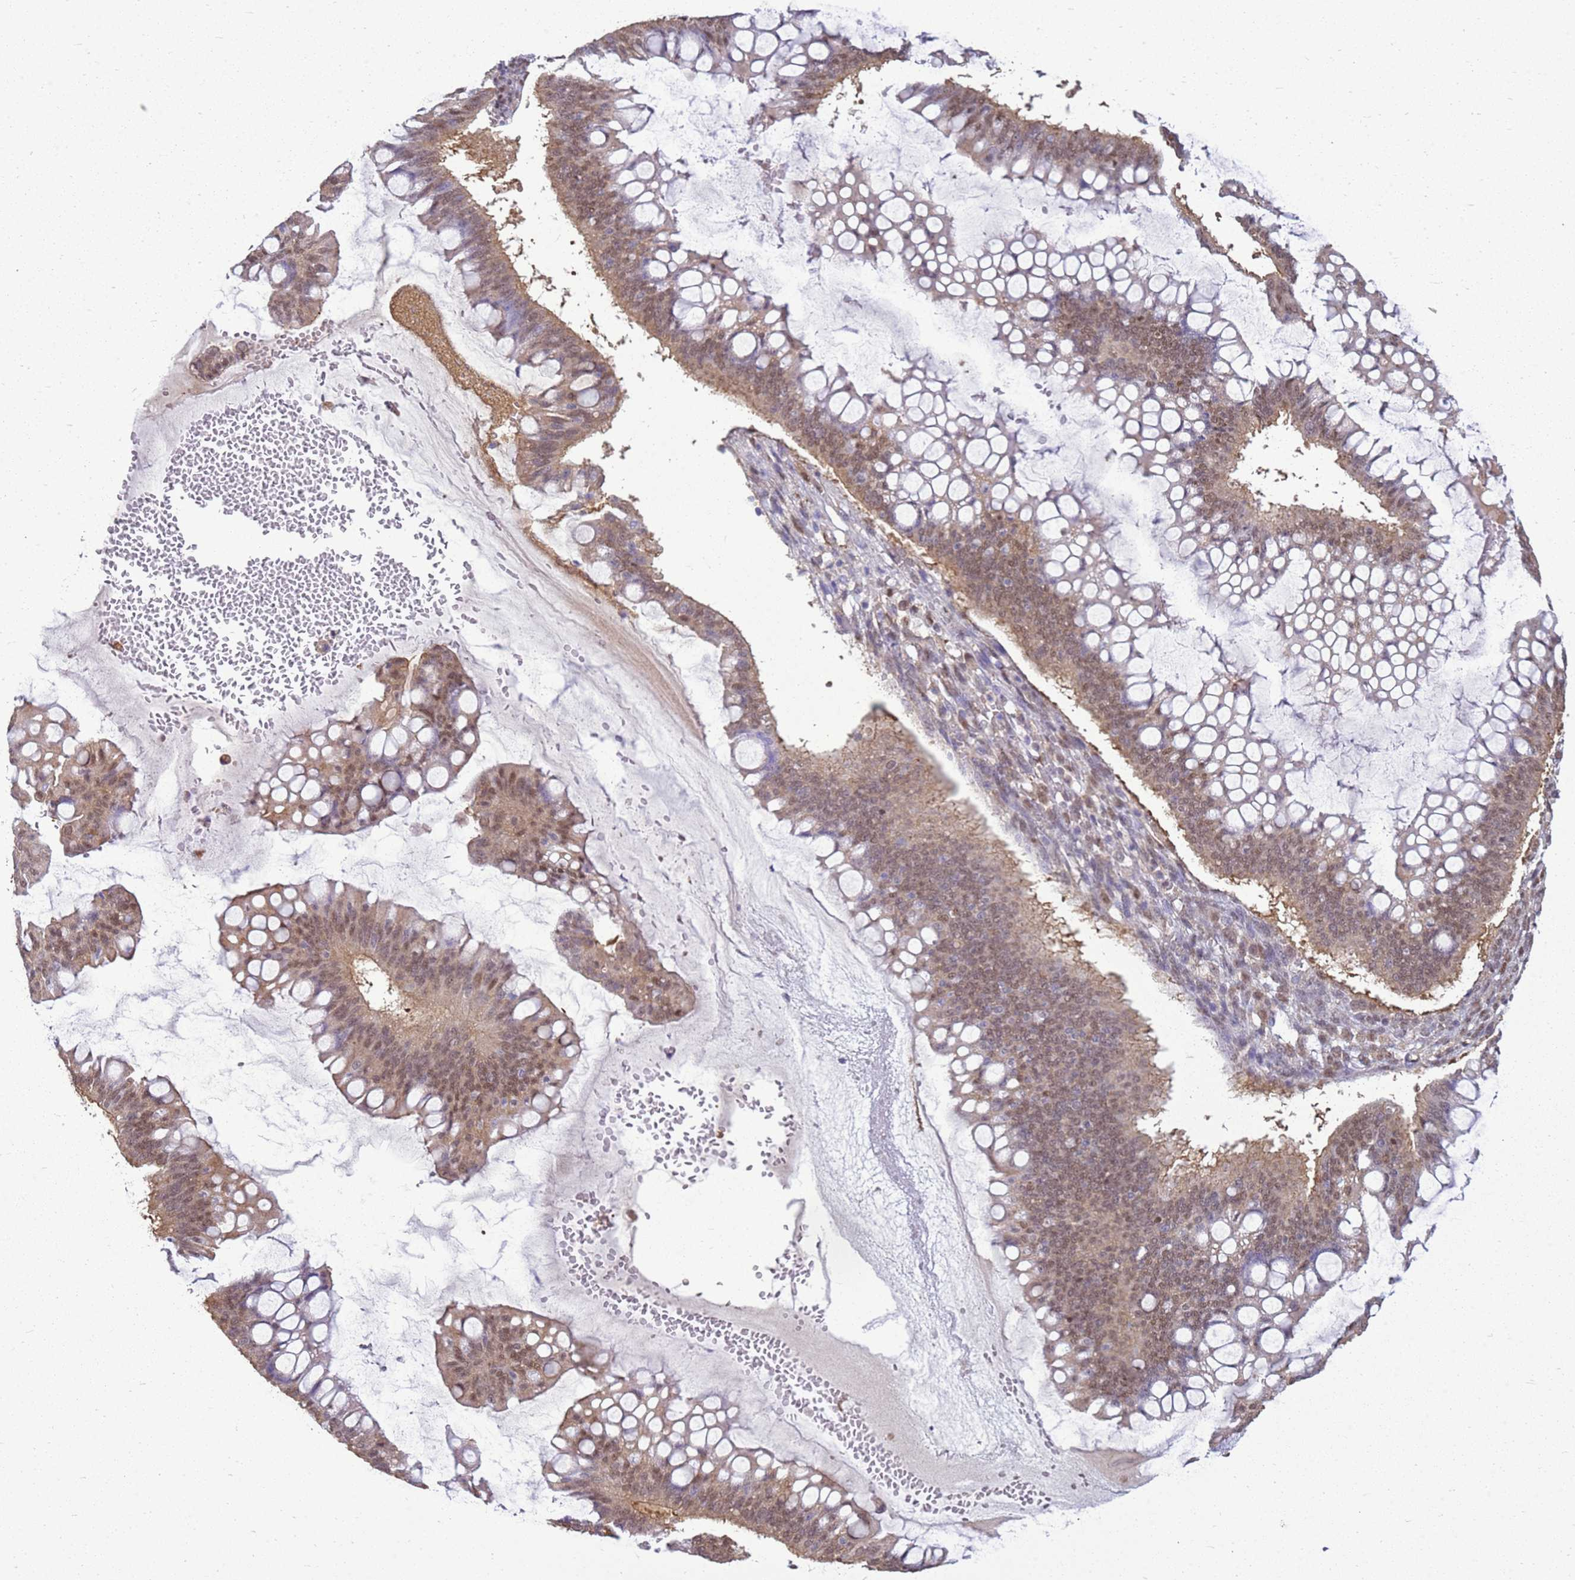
{"staining": {"intensity": "moderate", "quantity": ">75%", "location": "cytoplasmic/membranous,nuclear"}, "tissue": "ovarian cancer", "cell_type": "Tumor cells", "image_type": "cancer", "snomed": [{"axis": "morphology", "description": "Cystadenocarcinoma, mucinous, NOS"}, {"axis": "topography", "description": "Ovary"}], "caption": "Ovarian cancer (mucinous cystadenocarcinoma) tissue displays moderate cytoplasmic/membranous and nuclear staining in about >75% of tumor cells", "gene": "YWHAE", "patient": {"sex": "female", "age": 73}}